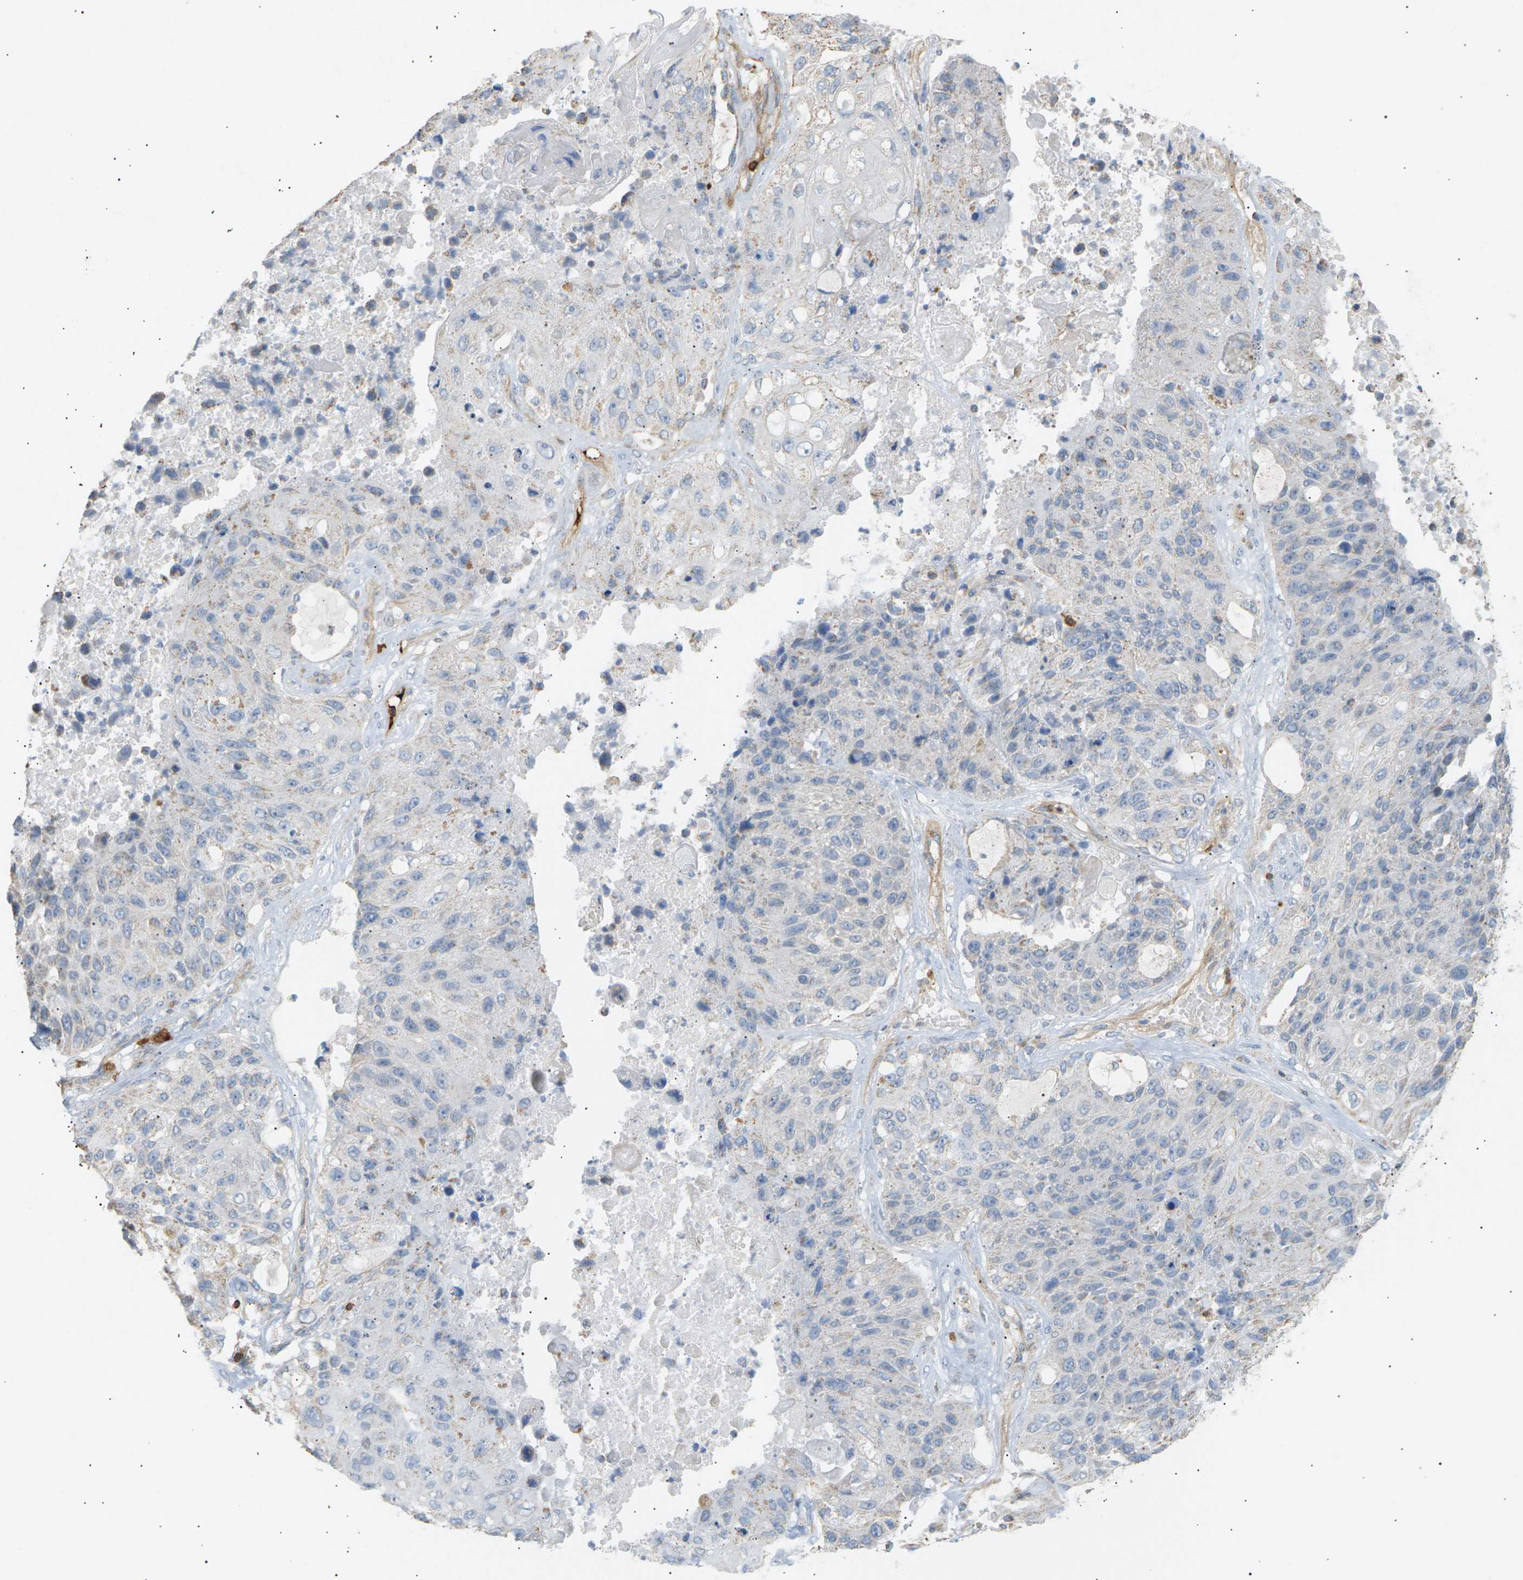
{"staining": {"intensity": "negative", "quantity": "none", "location": "none"}, "tissue": "lung cancer", "cell_type": "Tumor cells", "image_type": "cancer", "snomed": [{"axis": "morphology", "description": "Squamous cell carcinoma, NOS"}, {"axis": "topography", "description": "Lung"}], "caption": "Squamous cell carcinoma (lung) stained for a protein using IHC exhibits no positivity tumor cells.", "gene": "LIME1", "patient": {"sex": "male", "age": 61}}